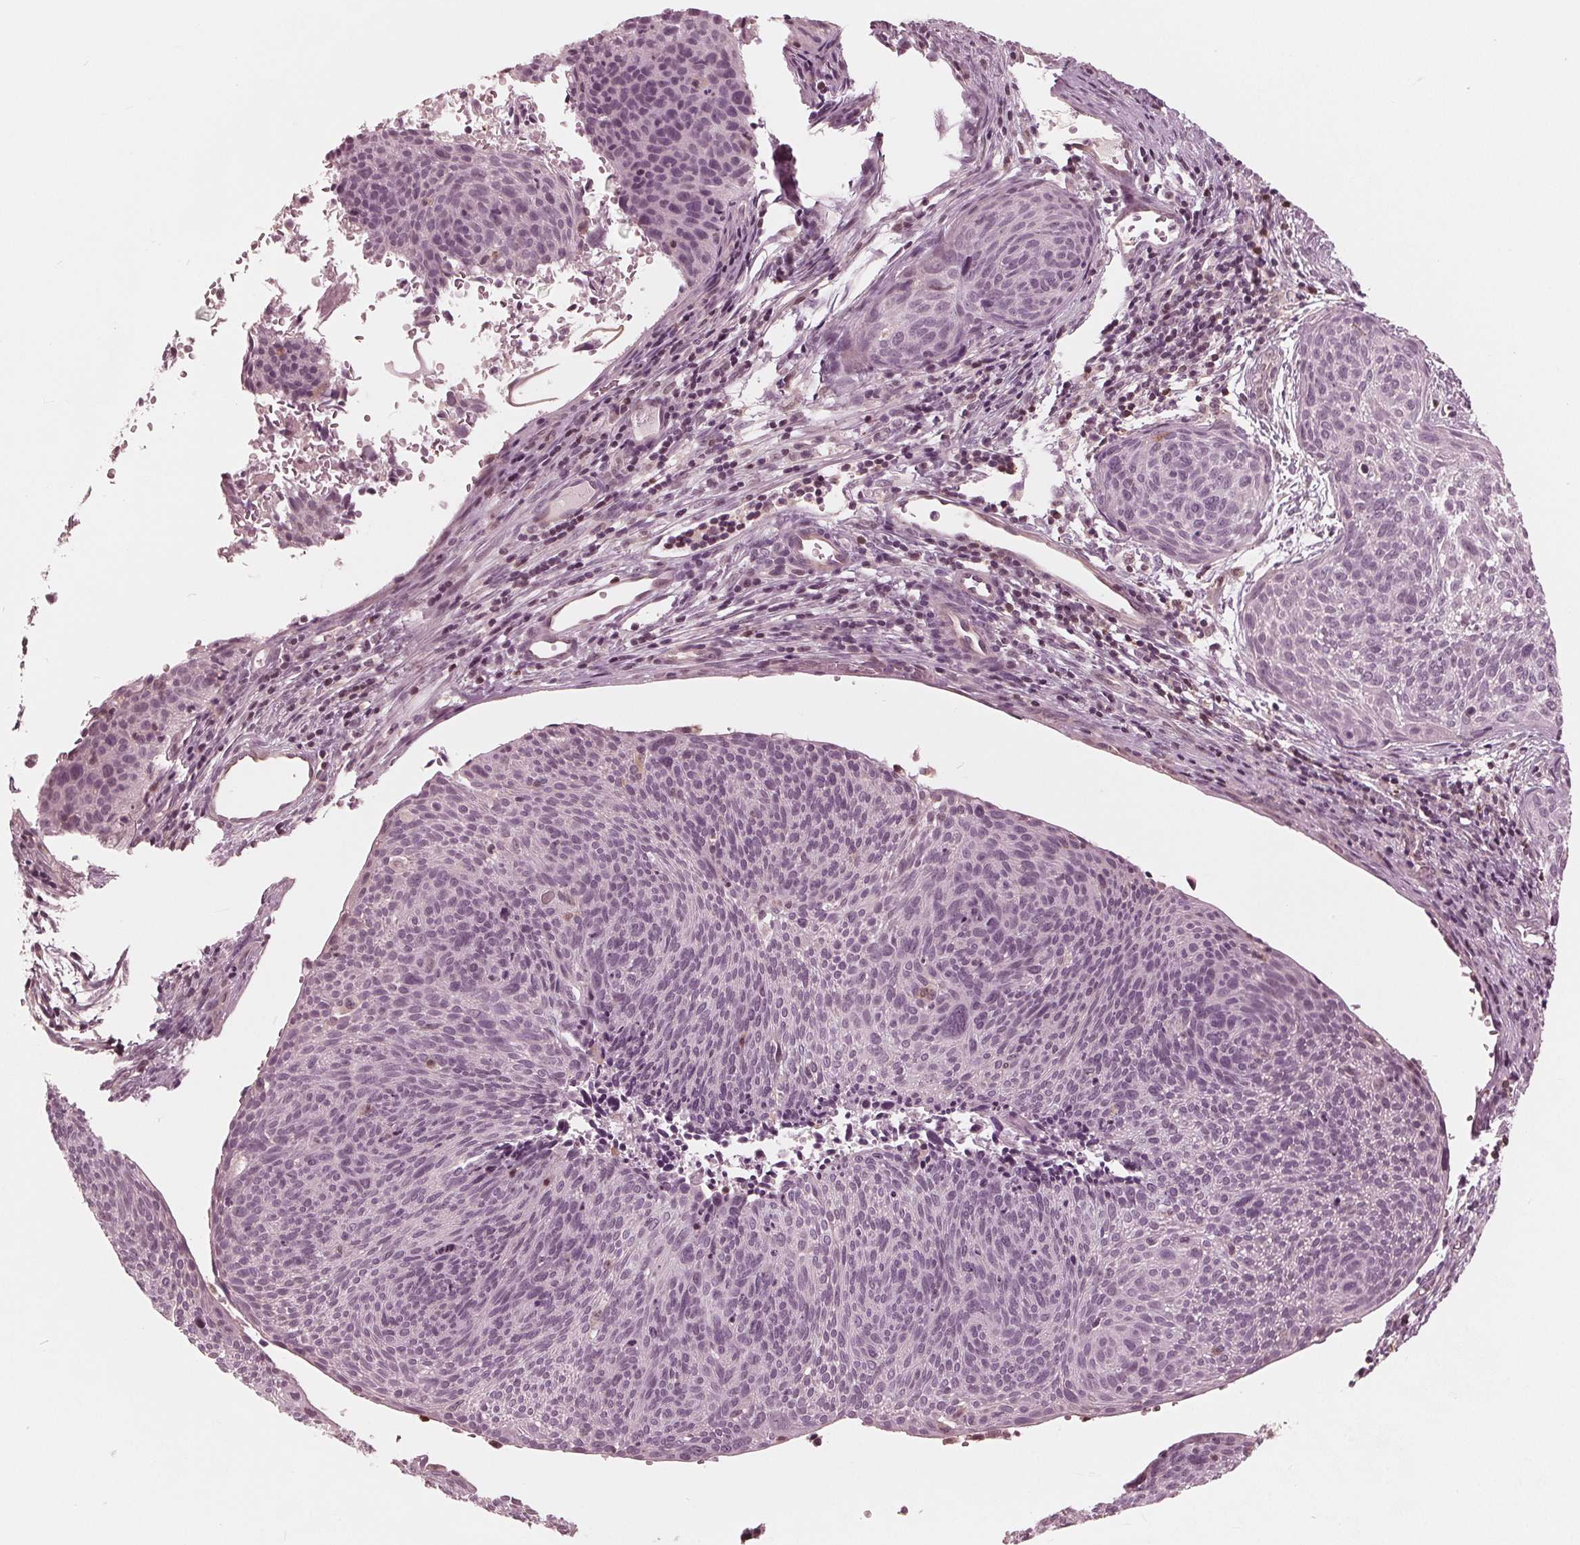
{"staining": {"intensity": "negative", "quantity": "none", "location": "none"}, "tissue": "cervical cancer", "cell_type": "Tumor cells", "image_type": "cancer", "snomed": [{"axis": "morphology", "description": "Squamous cell carcinoma, NOS"}, {"axis": "topography", "description": "Cervix"}], "caption": "The immunohistochemistry (IHC) micrograph has no significant positivity in tumor cells of cervical squamous cell carcinoma tissue.", "gene": "ING3", "patient": {"sex": "female", "age": 49}}